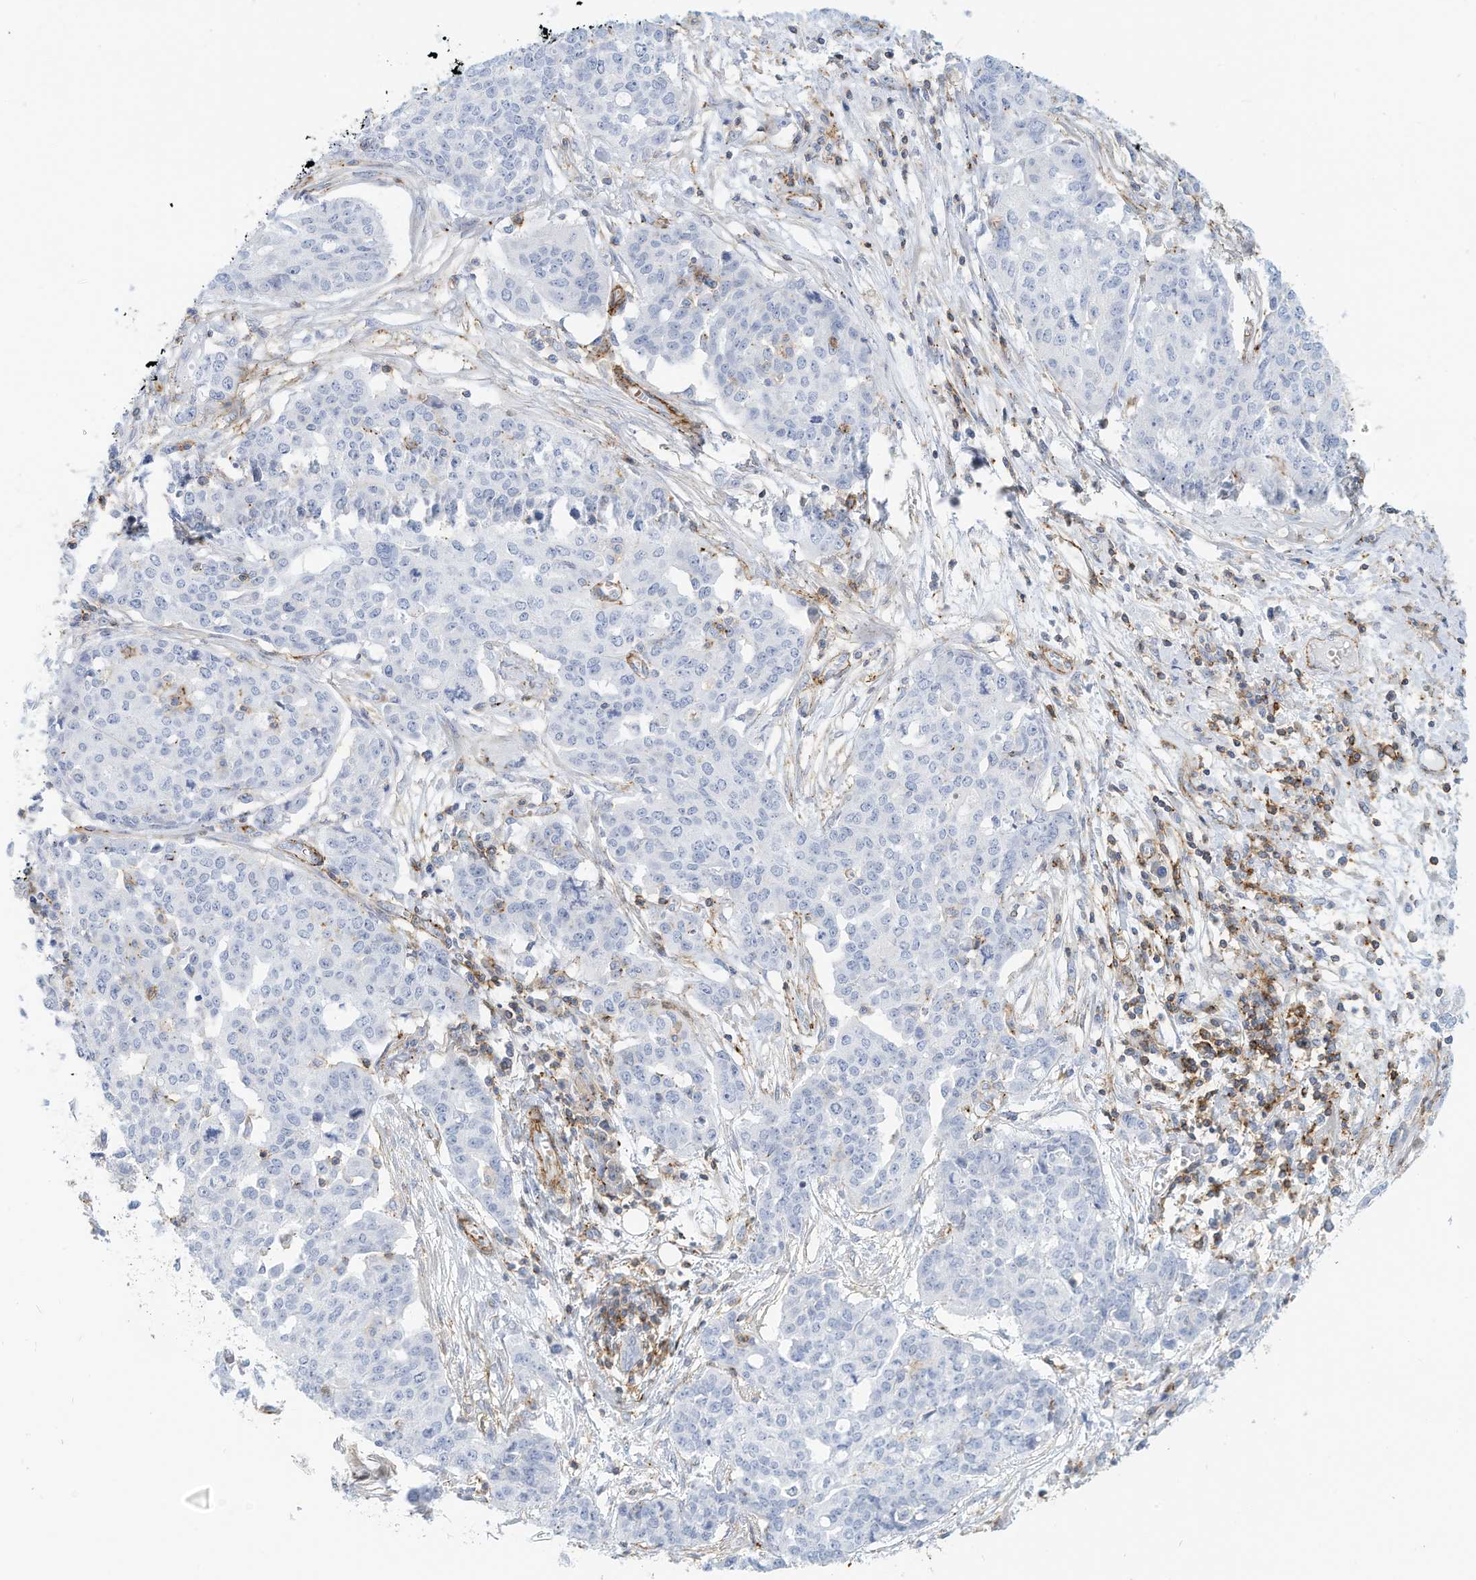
{"staining": {"intensity": "negative", "quantity": "none", "location": "none"}, "tissue": "ovarian cancer", "cell_type": "Tumor cells", "image_type": "cancer", "snomed": [{"axis": "morphology", "description": "Cystadenocarcinoma, serous, NOS"}, {"axis": "topography", "description": "Soft tissue"}, {"axis": "topography", "description": "Ovary"}], "caption": "Immunohistochemical staining of serous cystadenocarcinoma (ovarian) shows no significant staining in tumor cells.", "gene": "TXNDC9", "patient": {"sex": "female", "age": 57}}